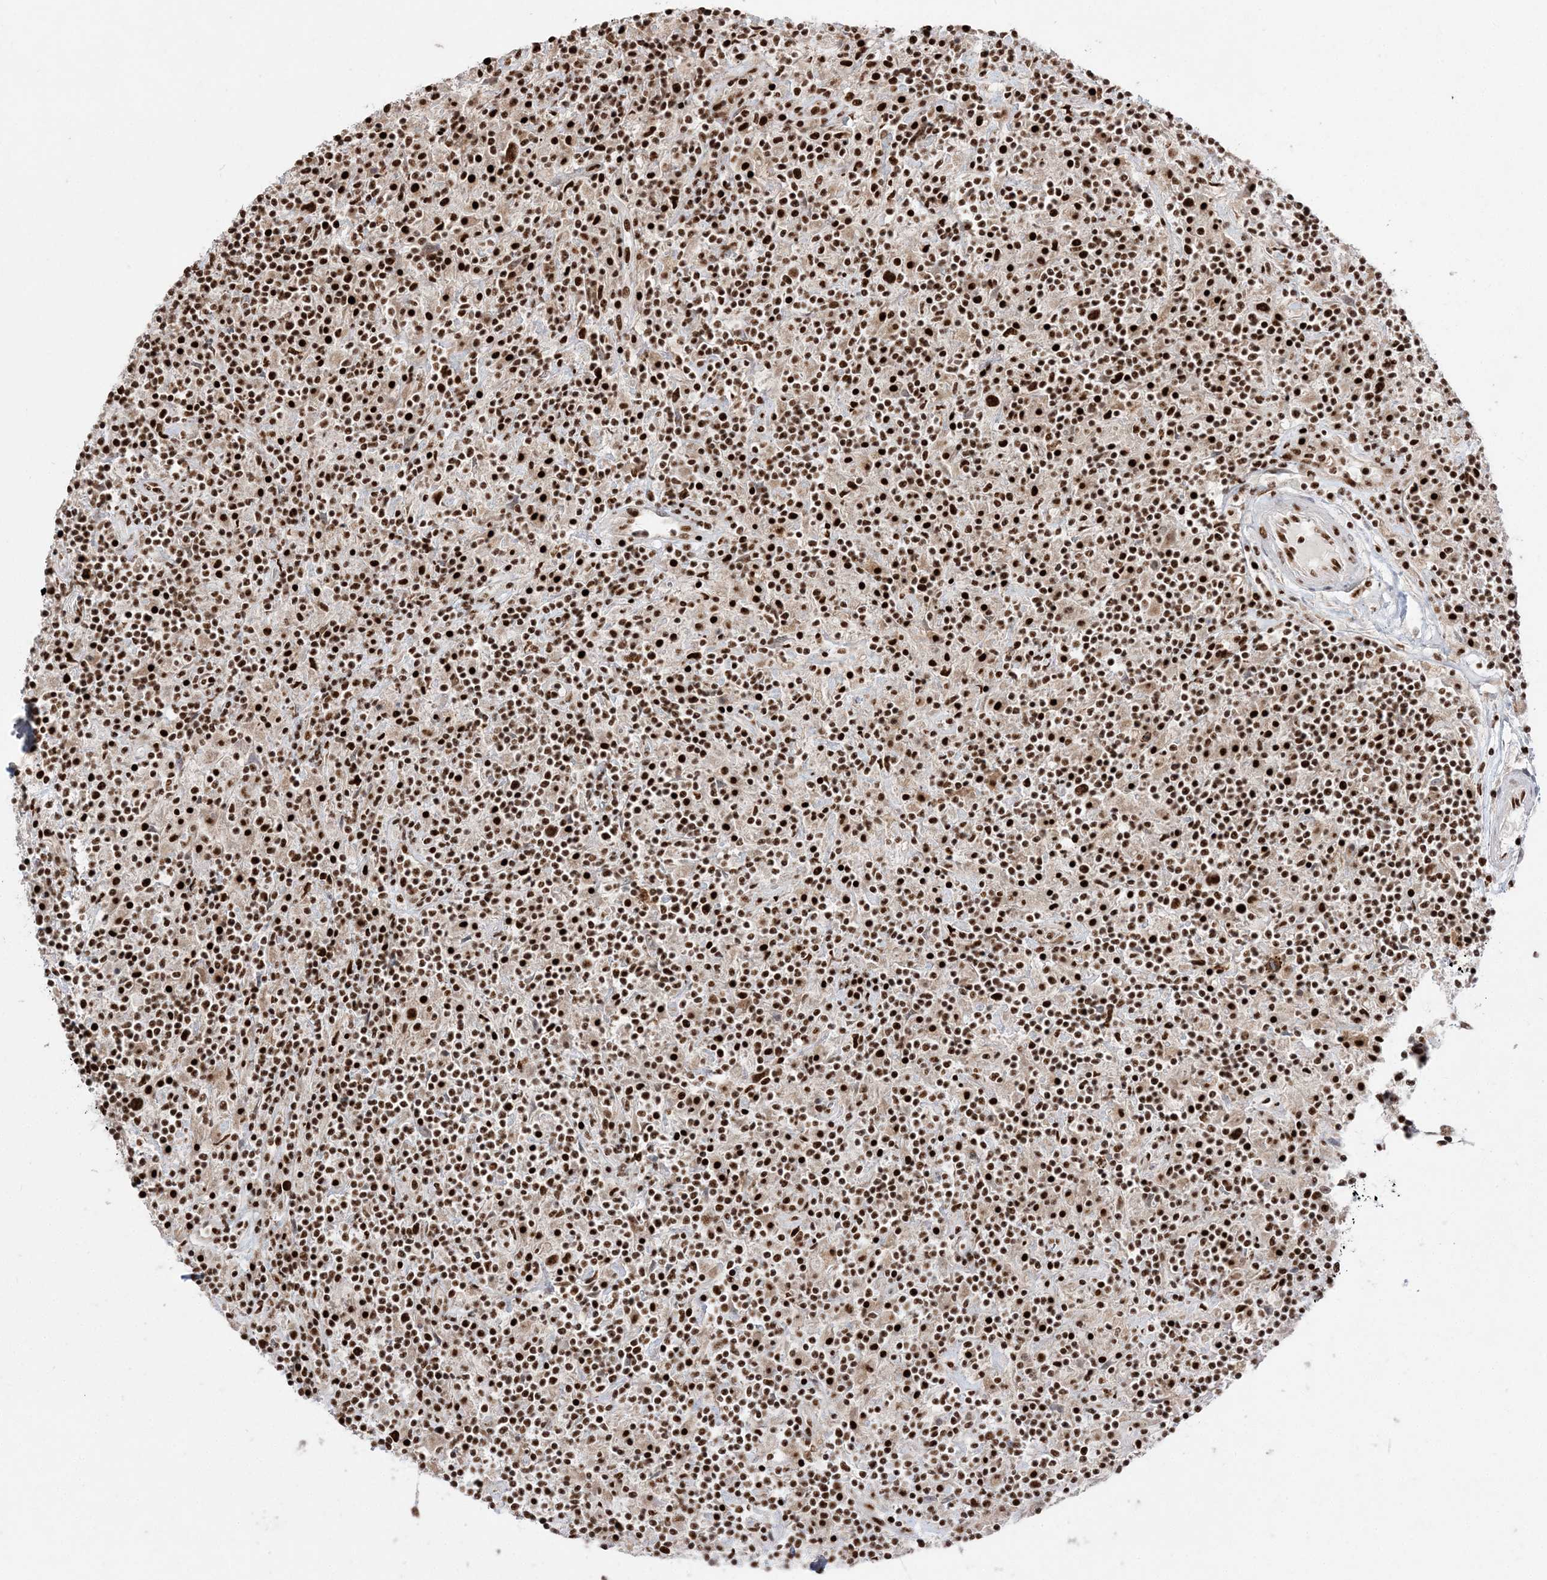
{"staining": {"intensity": "strong", "quantity": ">75%", "location": "nuclear"}, "tissue": "lymphoma", "cell_type": "Tumor cells", "image_type": "cancer", "snomed": [{"axis": "morphology", "description": "Hodgkin's disease, NOS"}, {"axis": "topography", "description": "Lymph node"}], "caption": "A photomicrograph of human Hodgkin's disease stained for a protein exhibits strong nuclear brown staining in tumor cells.", "gene": "RBM17", "patient": {"sex": "male", "age": 70}}